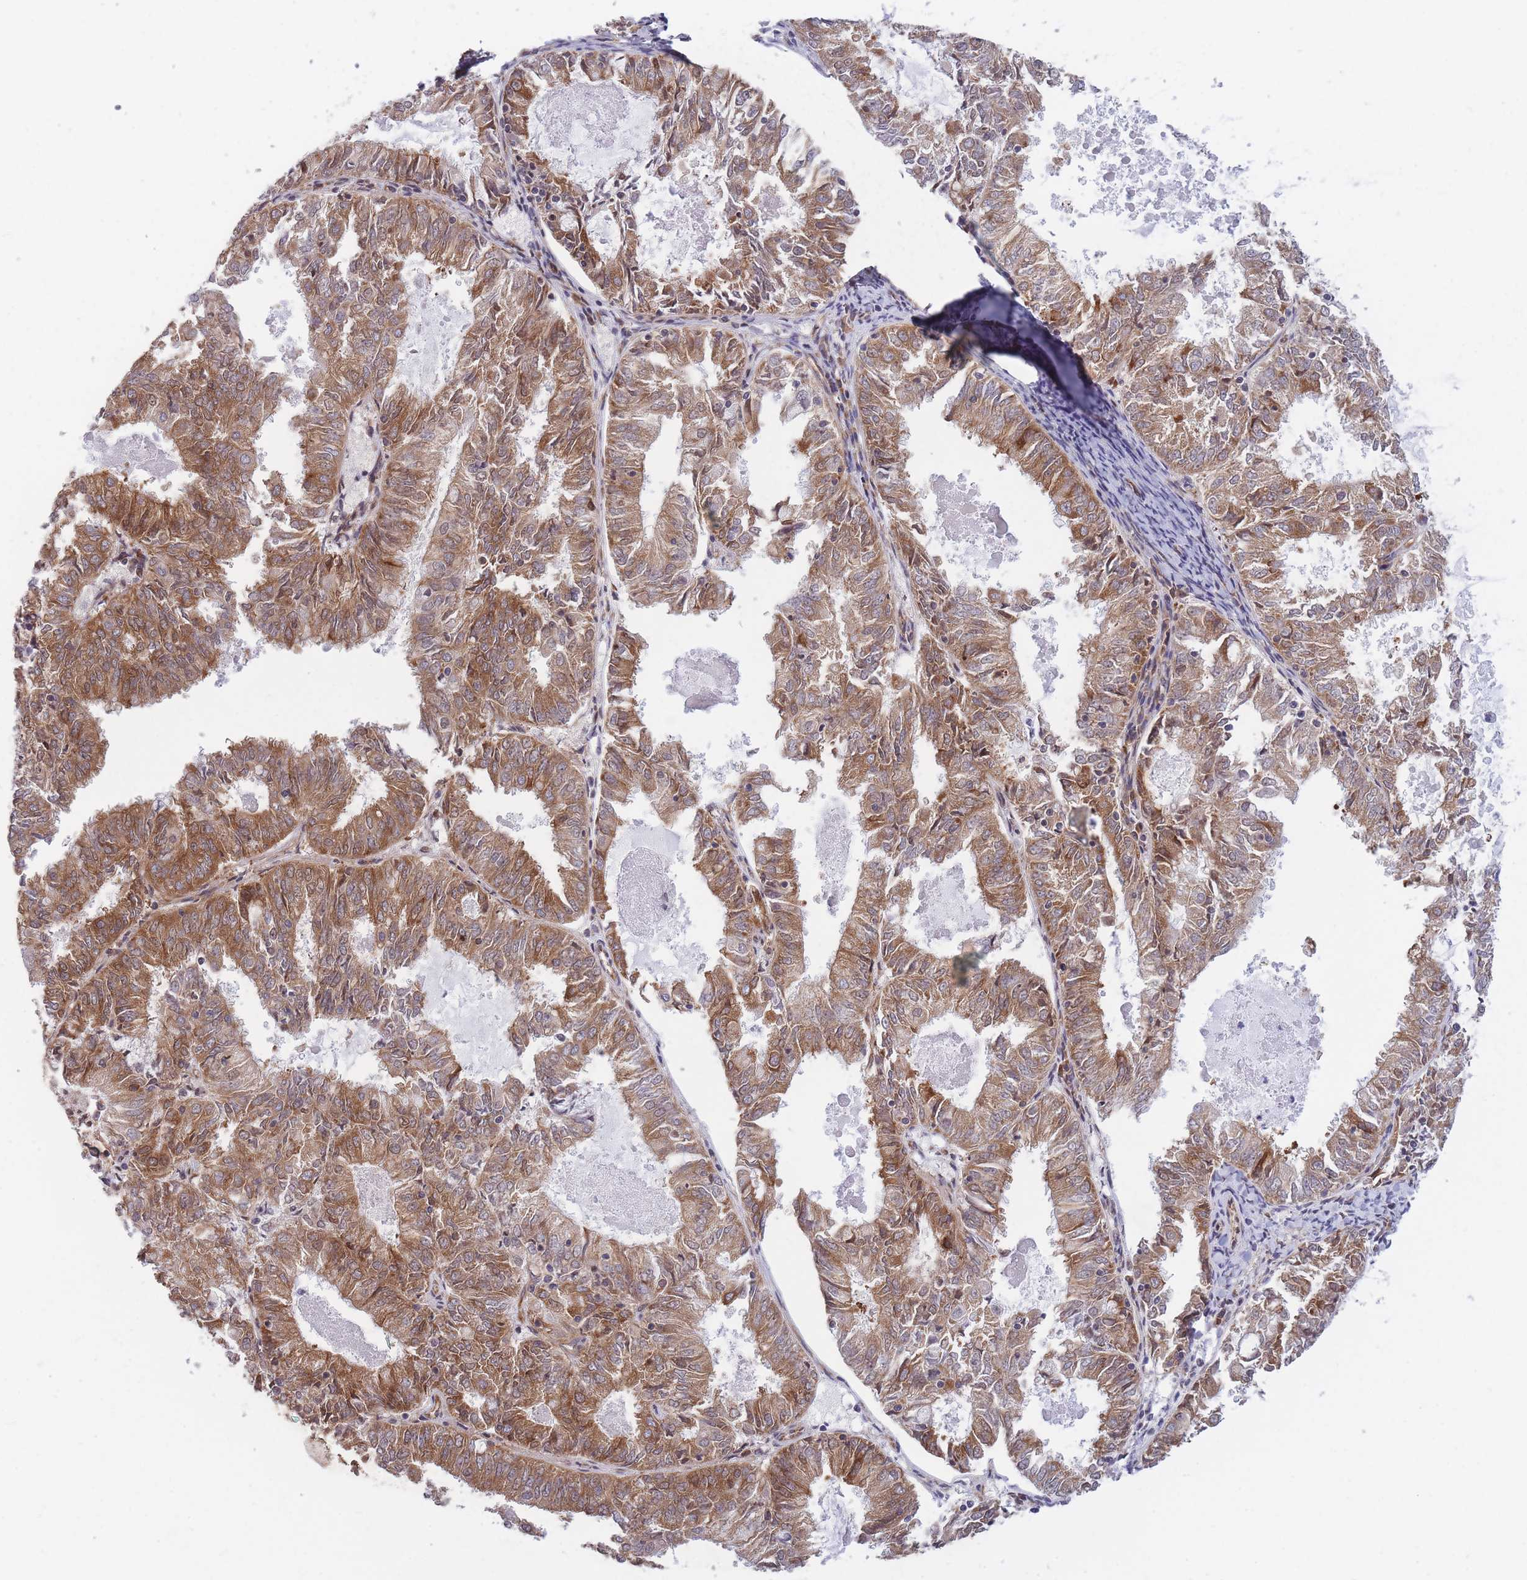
{"staining": {"intensity": "moderate", "quantity": ">75%", "location": "cytoplasmic/membranous"}, "tissue": "endometrial cancer", "cell_type": "Tumor cells", "image_type": "cancer", "snomed": [{"axis": "morphology", "description": "Adenocarcinoma, NOS"}, {"axis": "topography", "description": "Endometrium"}], "caption": "This image displays IHC staining of human endometrial cancer, with medium moderate cytoplasmic/membranous expression in approximately >75% of tumor cells.", "gene": "CCDC124", "patient": {"sex": "female", "age": 57}}